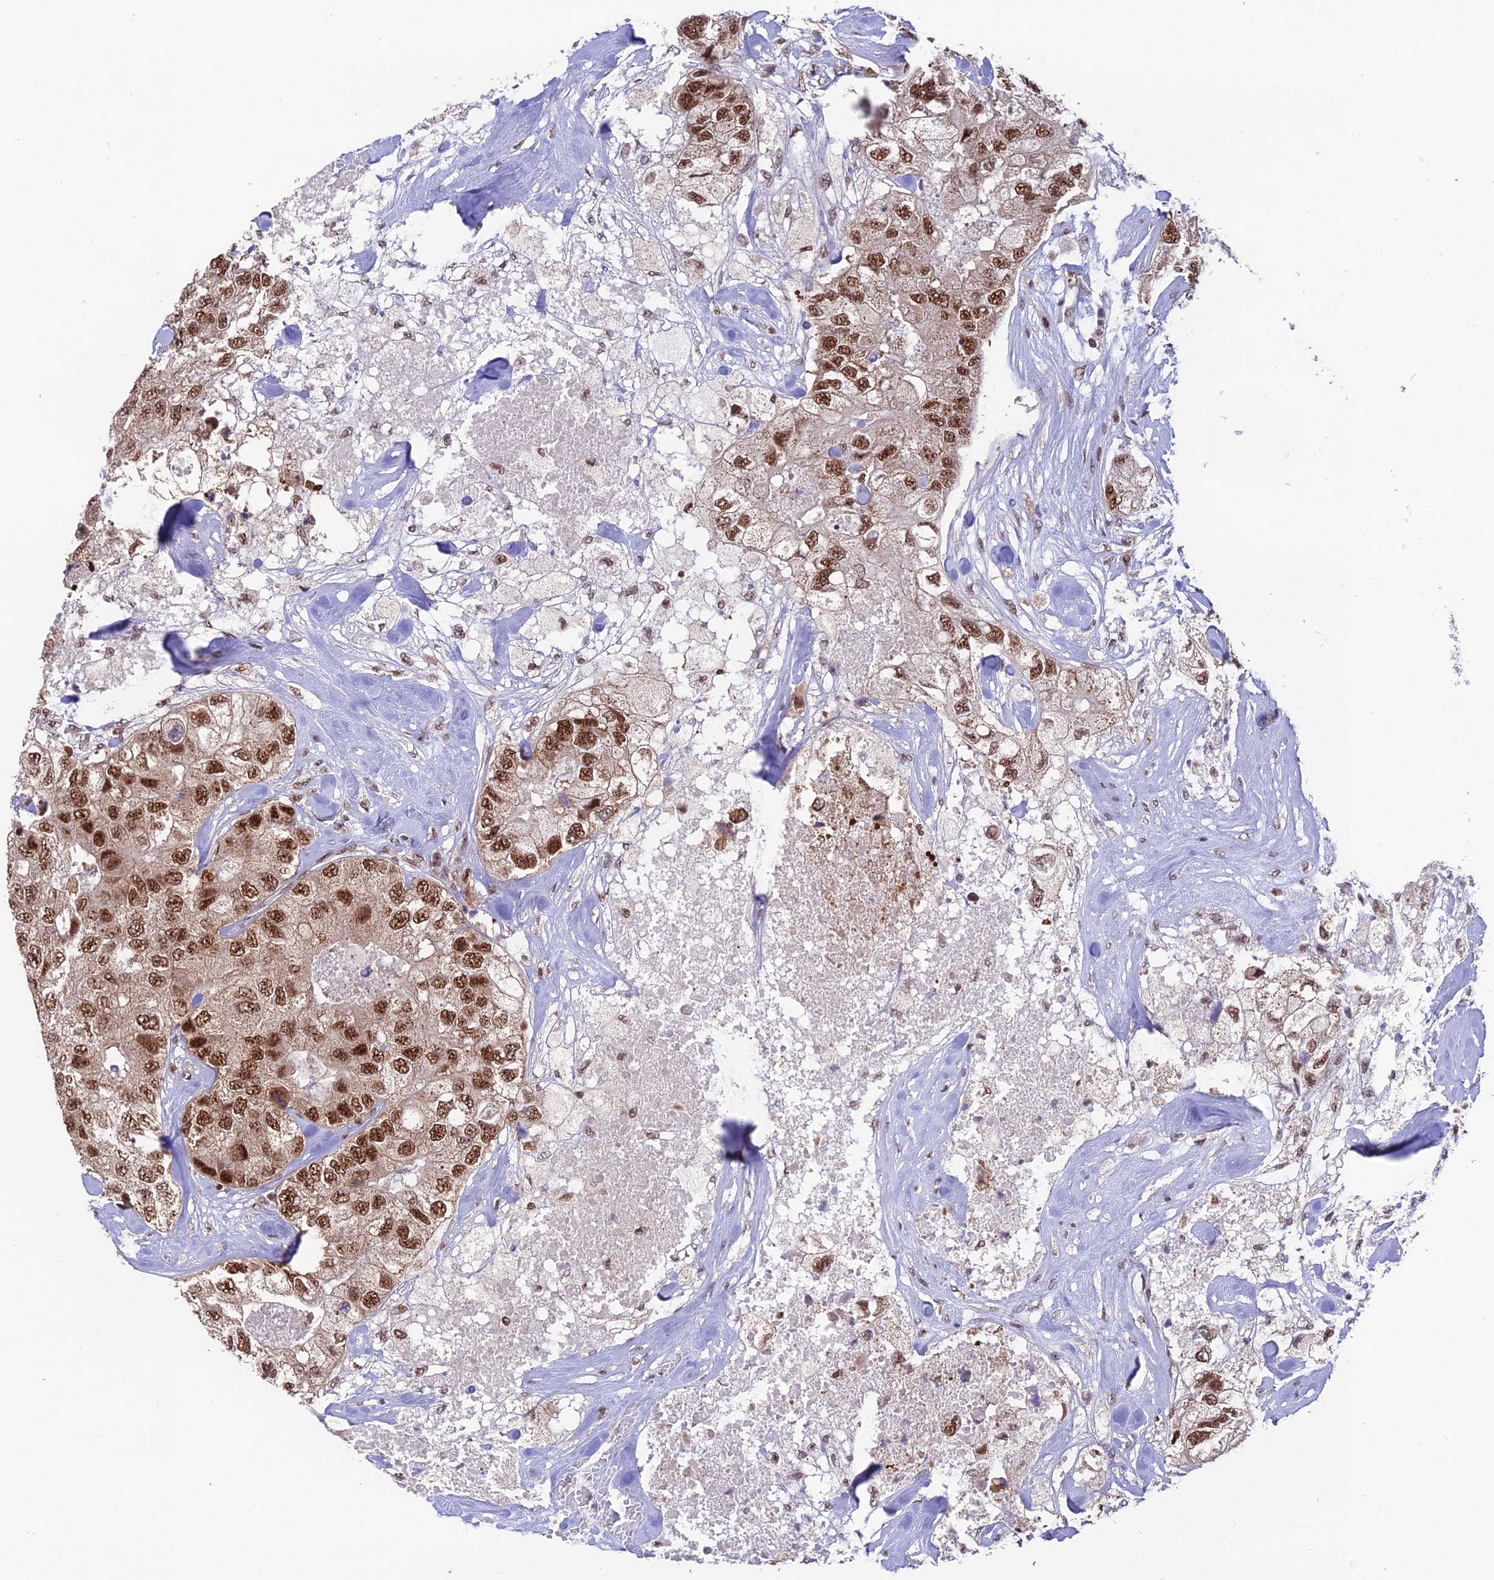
{"staining": {"intensity": "moderate", "quantity": ">75%", "location": "nuclear"}, "tissue": "breast cancer", "cell_type": "Tumor cells", "image_type": "cancer", "snomed": [{"axis": "morphology", "description": "Duct carcinoma"}, {"axis": "topography", "description": "Breast"}], "caption": "A photomicrograph of human breast intraductal carcinoma stained for a protein displays moderate nuclear brown staining in tumor cells.", "gene": "THOC7", "patient": {"sex": "female", "age": 62}}